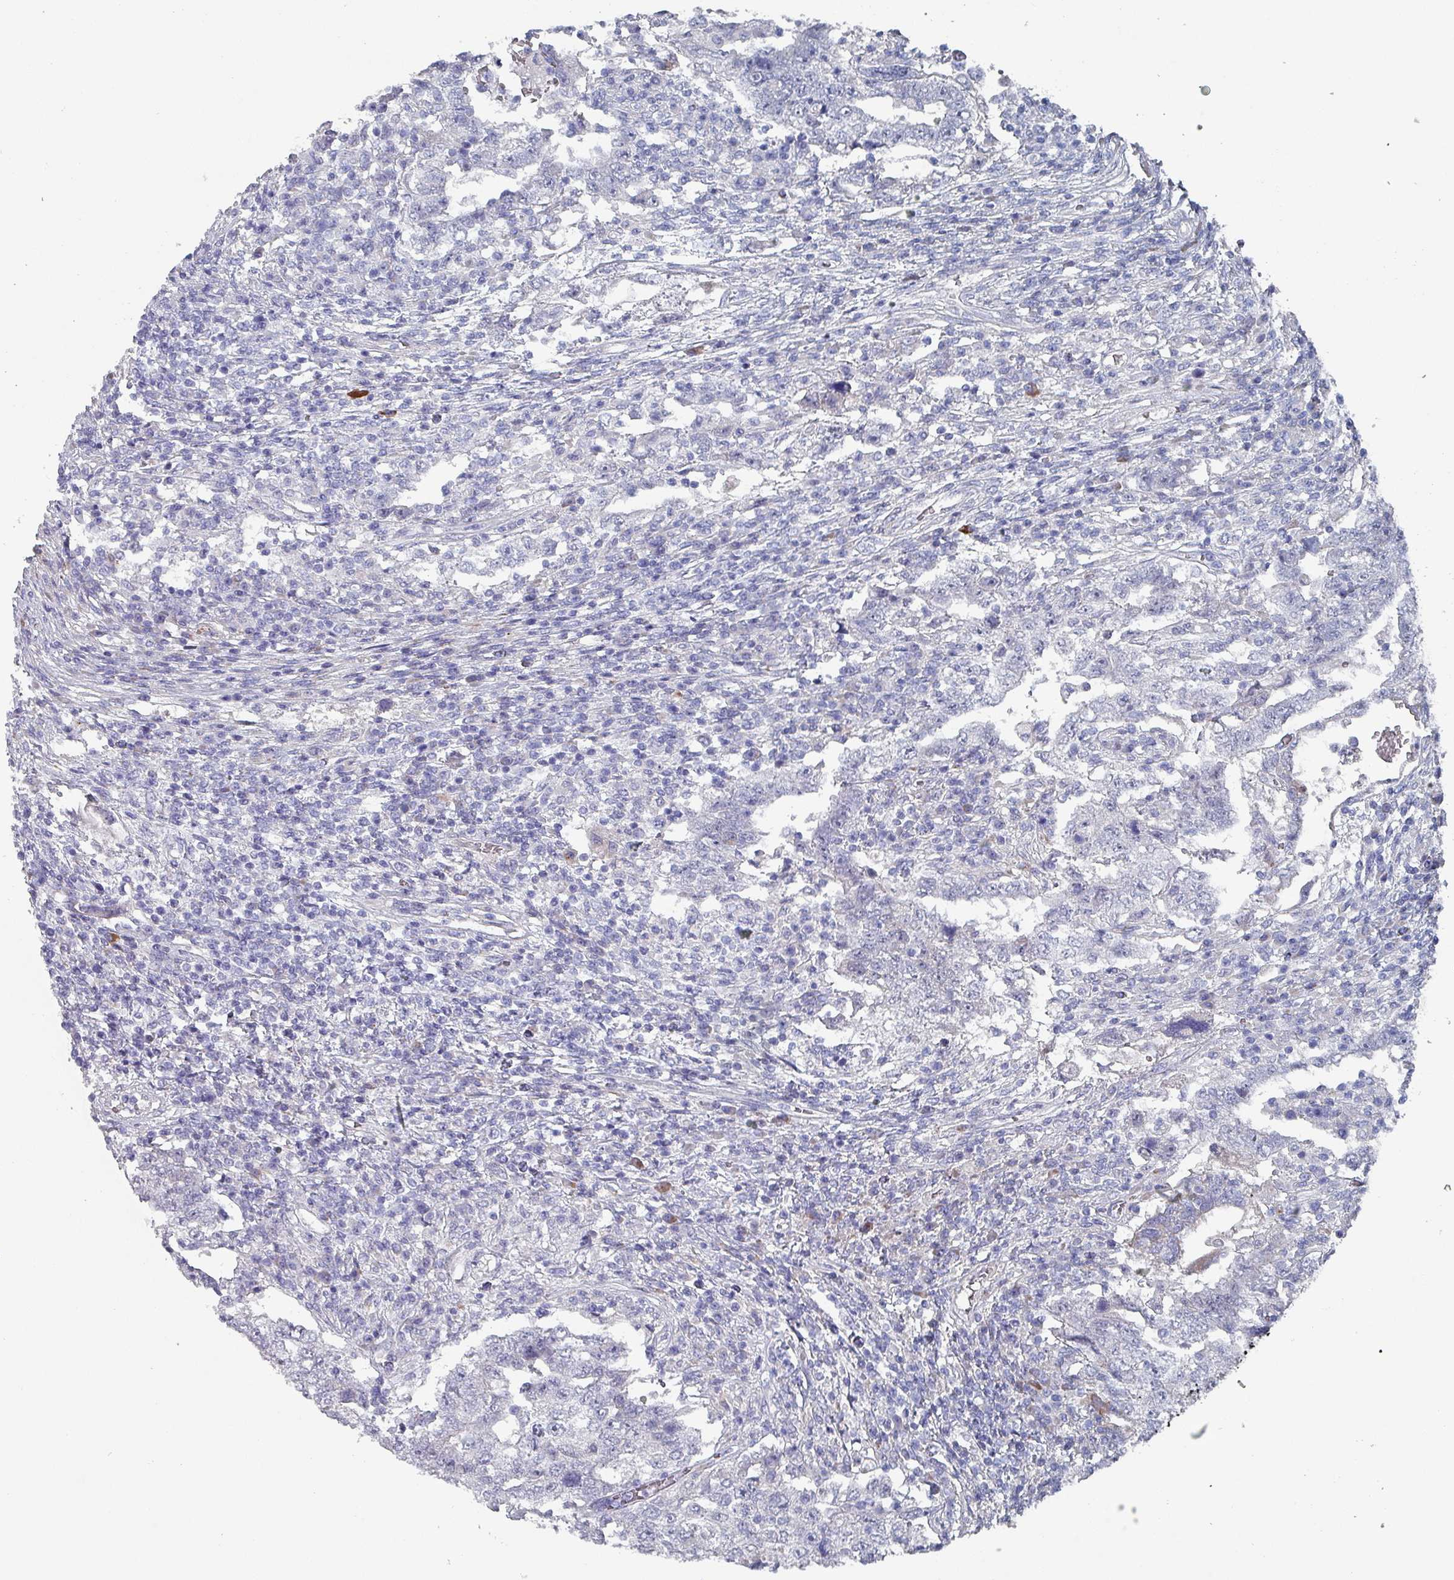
{"staining": {"intensity": "negative", "quantity": "none", "location": "none"}, "tissue": "testis cancer", "cell_type": "Tumor cells", "image_type": "cancer", "snomed": [{"axis": "morphology", "description": "Carcinoma, Embryonal, NOS"}, {"axis": "topography", "description": "Testis"}], "caption": "Protein analysis of testis cancer reveals no significant expression in tumor cells.", "gene": "DRD5", "patient": {"sex": "male", "age": 26}}